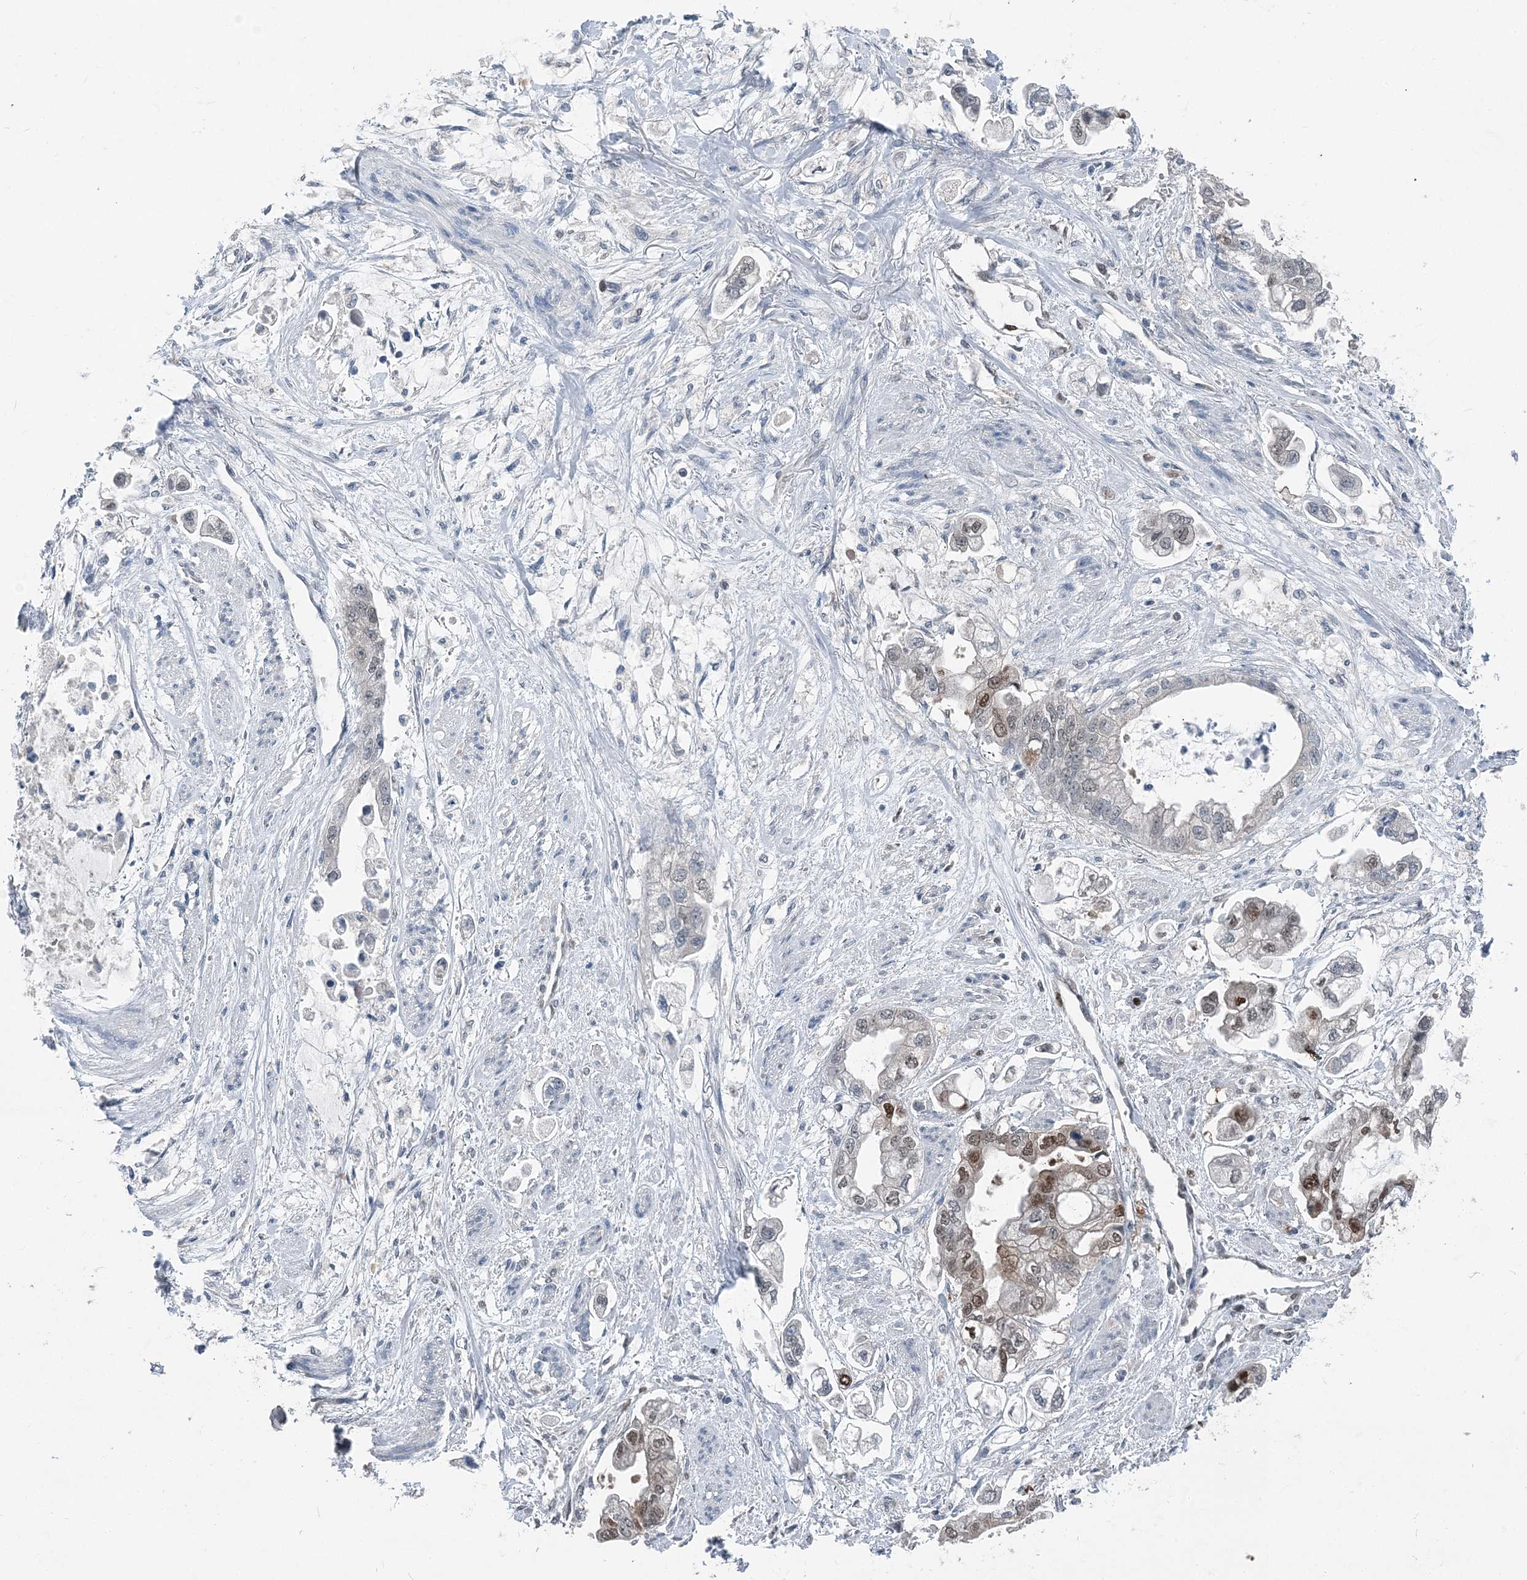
{"staining": {"intensity": "moderate", "quantity": "<25%", "location": "nuclear"}, "tissue": "stomach cancer", "cell_type": "Tumor cells", "image_type": "cancer", "snomed": [{"axis": "morphology", "description": "Adenocarcinoma, NOS"}, {"axis": "topography", "description": "Stomach"}], "caption": "Protein staining reveals moderate nuclear expression in about <25% of tumor cells in stomach cancer (adenocarcinoma).", "gene": "HAT1", "patient": {"sex": "male", "age": 62}}